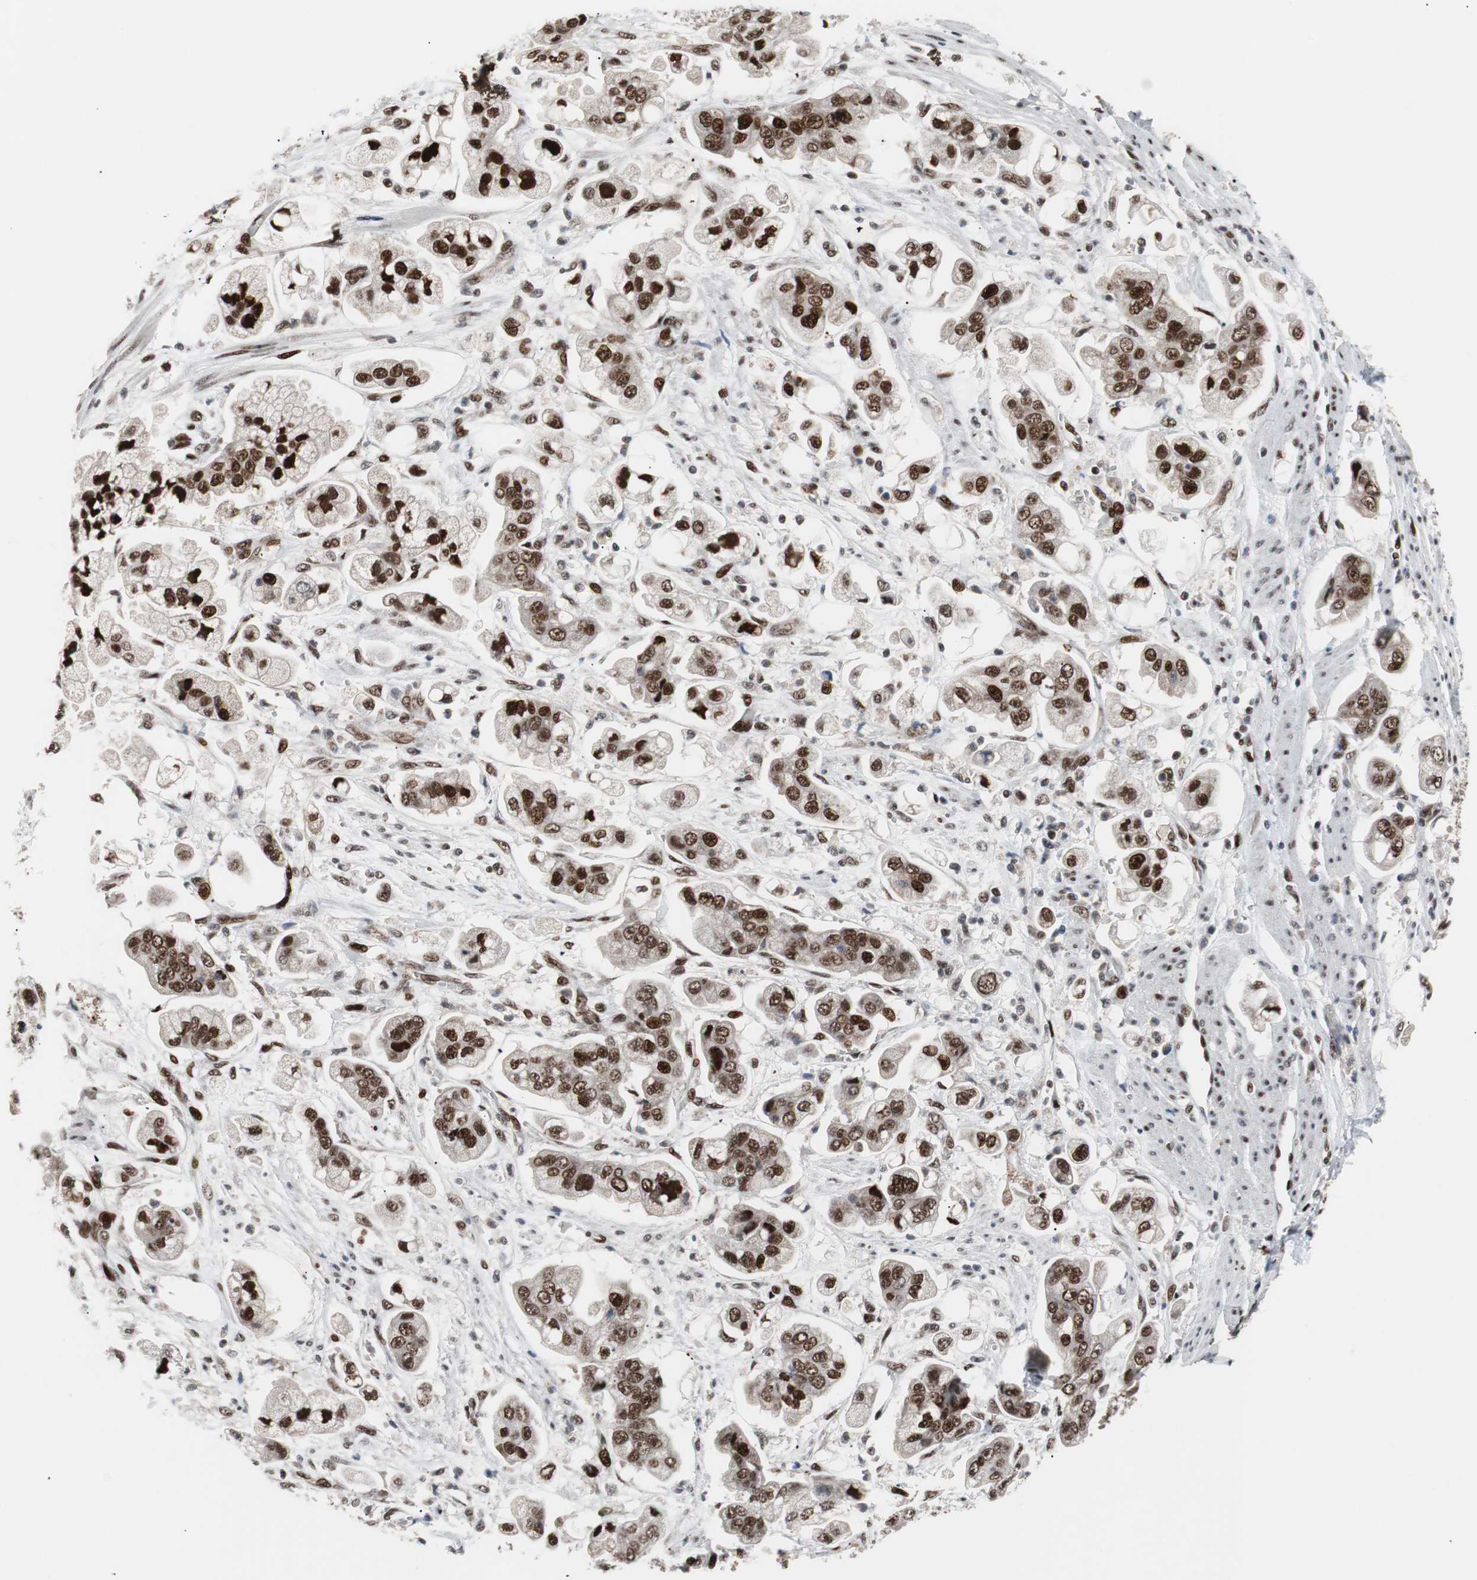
{"staining": {"intensity": "strong", "quantity": ">75%", "location": "nuclear"}, "tissue": "stomach cancer", "cell_type": "Tumor cells", "image_type": "cancer", "snomed": [{"axis": "morphology", "description": "Adenocarcinoma, NOS"}, {"axis": "topography", "description": "Stomach"}], "caption": "Immunohistochemistry (DAB (3,3'-diaminobenzidine)) staining of human stomach cancer demonstrates strong nuclear protein expression in about >75% of tumor cells. Using DAB (3,3'-diaminobenzidine) (brown) and hematoxylin (blue) stains, captured at high magnification using brightfield microscopy.", "gene": "NBL1", "patient": {"sex": "male", "age": 62}}